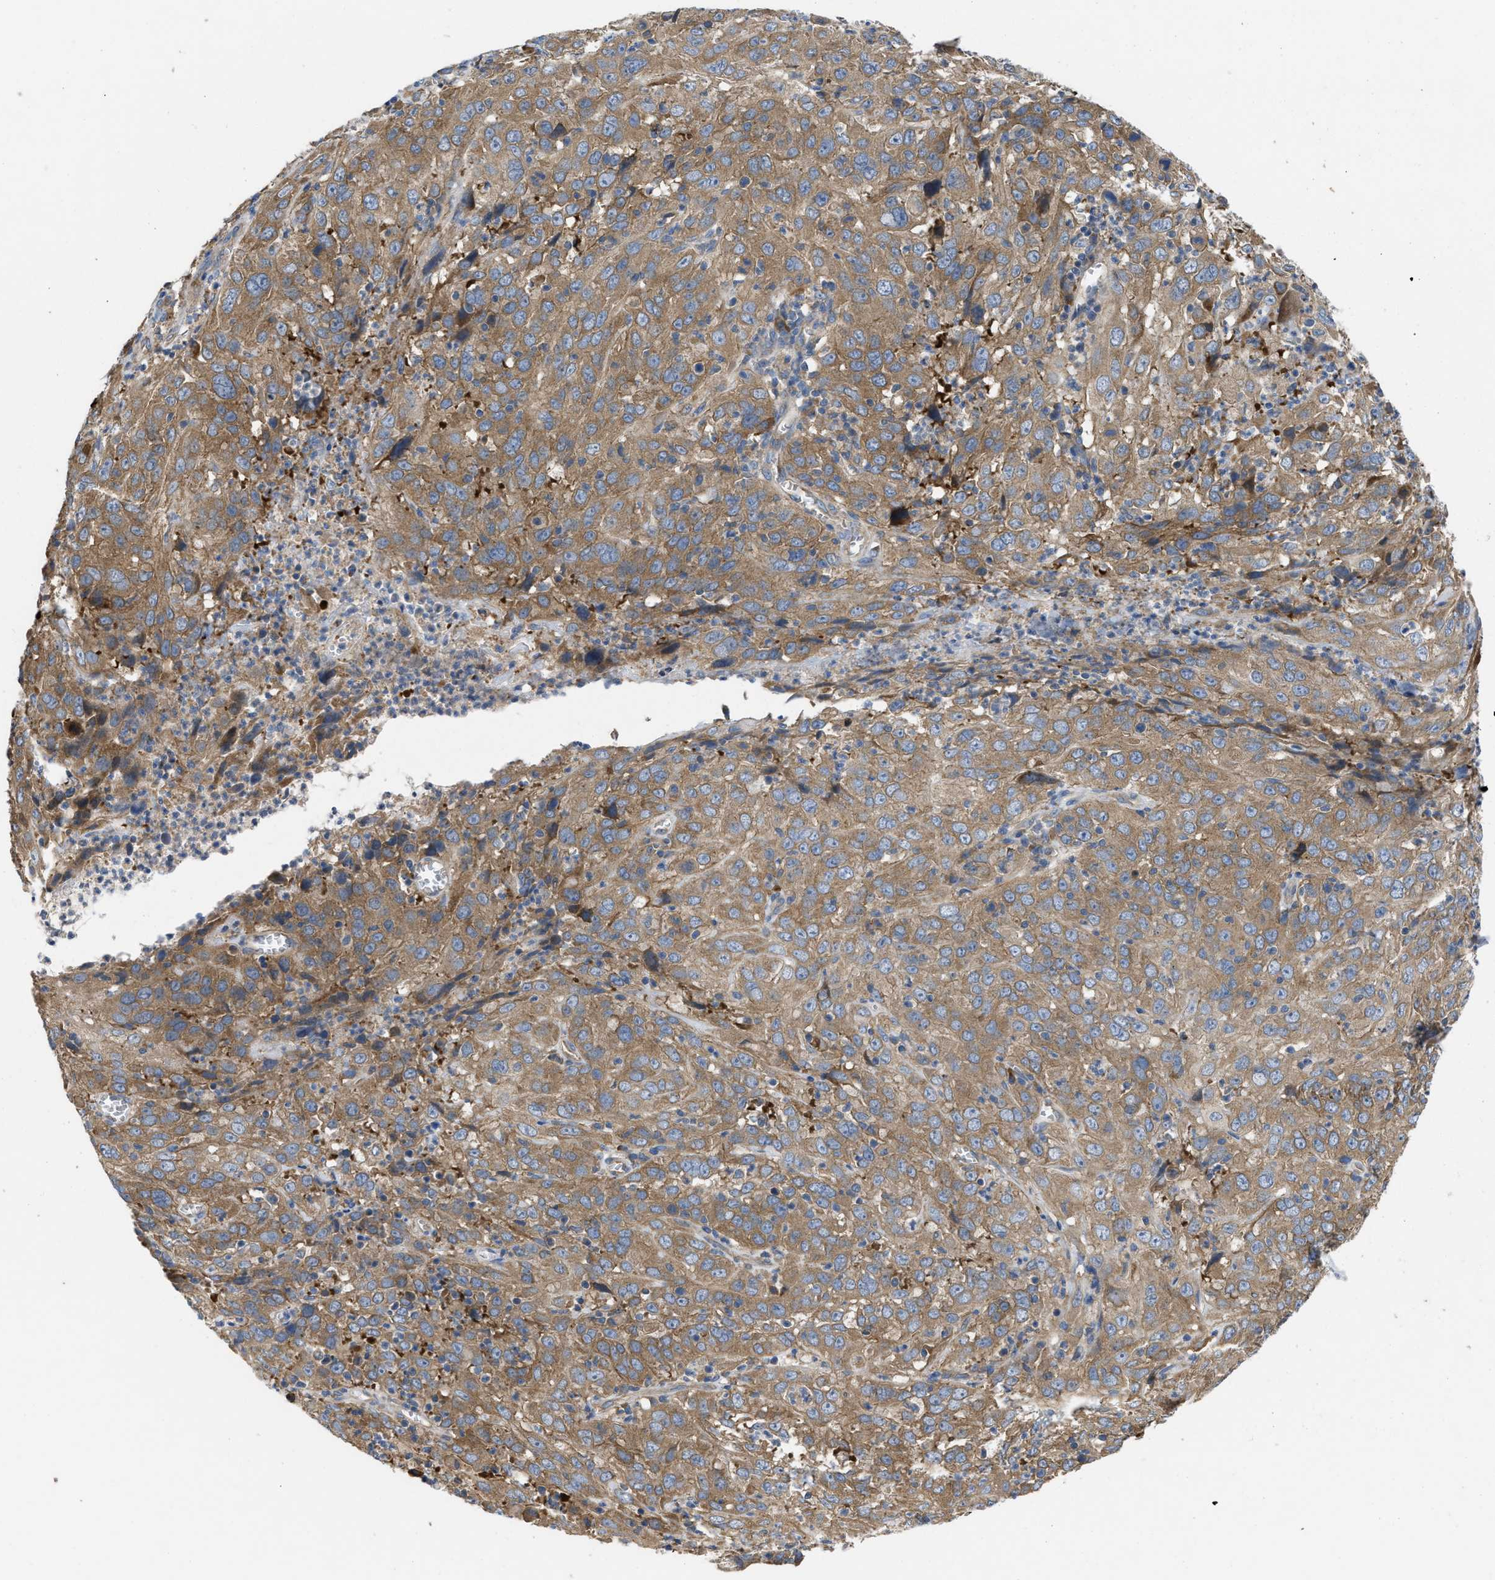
{"staining": {"intensity": "moderate", "quantity": ">75%", "location": "cytoplasmic/membranous"}, "tissue": "cervical cancer", "cell_type": "Tumor cells", "image_type": "cancer", "snomed": [{"axis": "morphology", "description": "Squamous cell carcinoma, NOS"}, {"axis": "topography", "description": "Cervix"}], "caption": "DAB immunohistochemical staining of squamous cell carcinoma (cervical) exhibits moderate cytoplasmic/membranous protein positivity in about >75% of tumor cells.", "gene": "TMEM131", "patient": {"sex": "female", "age": 32}}